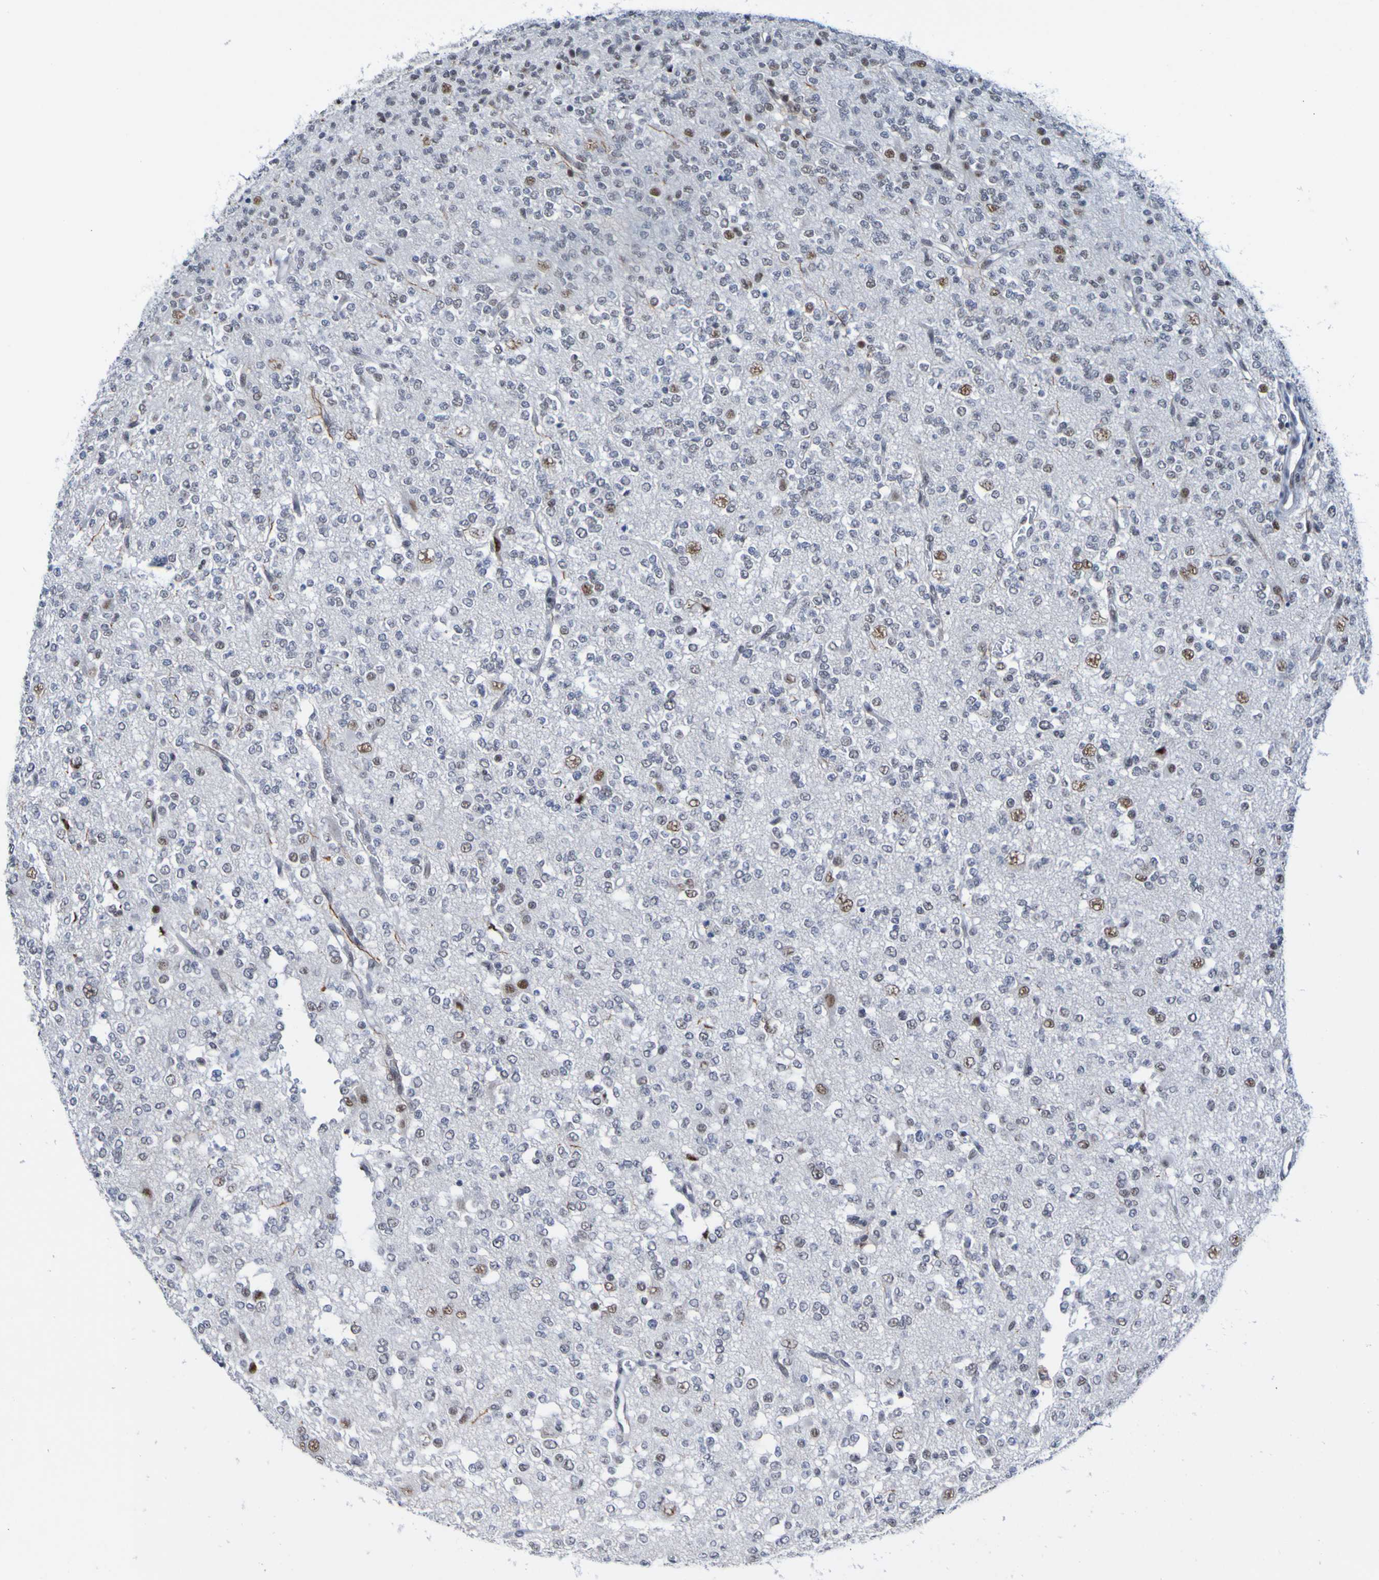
{"staining": {"intensity": "moderate", "quantity": "<25%", "location": "nuclear"}, "tissue": "glioma", "cell_type": "Tumor cells", "image_type": "cancer", "snomed": [{"axis": "morphology", "description": "Glioma, malignant, Low grade"}, {"axis": "topography", "description": "Brain"}], "caption": "Immunohistochemistry (IHC) micrograph of neoplastic tissue: glioma stained using IHC shows low levels of moderate protein expression localized specifically in the nuclear of tumor cells, appearing as a nuclear brown color.", "gene": "CDC5L", "patient": {"sex": "male", "age": 38}}